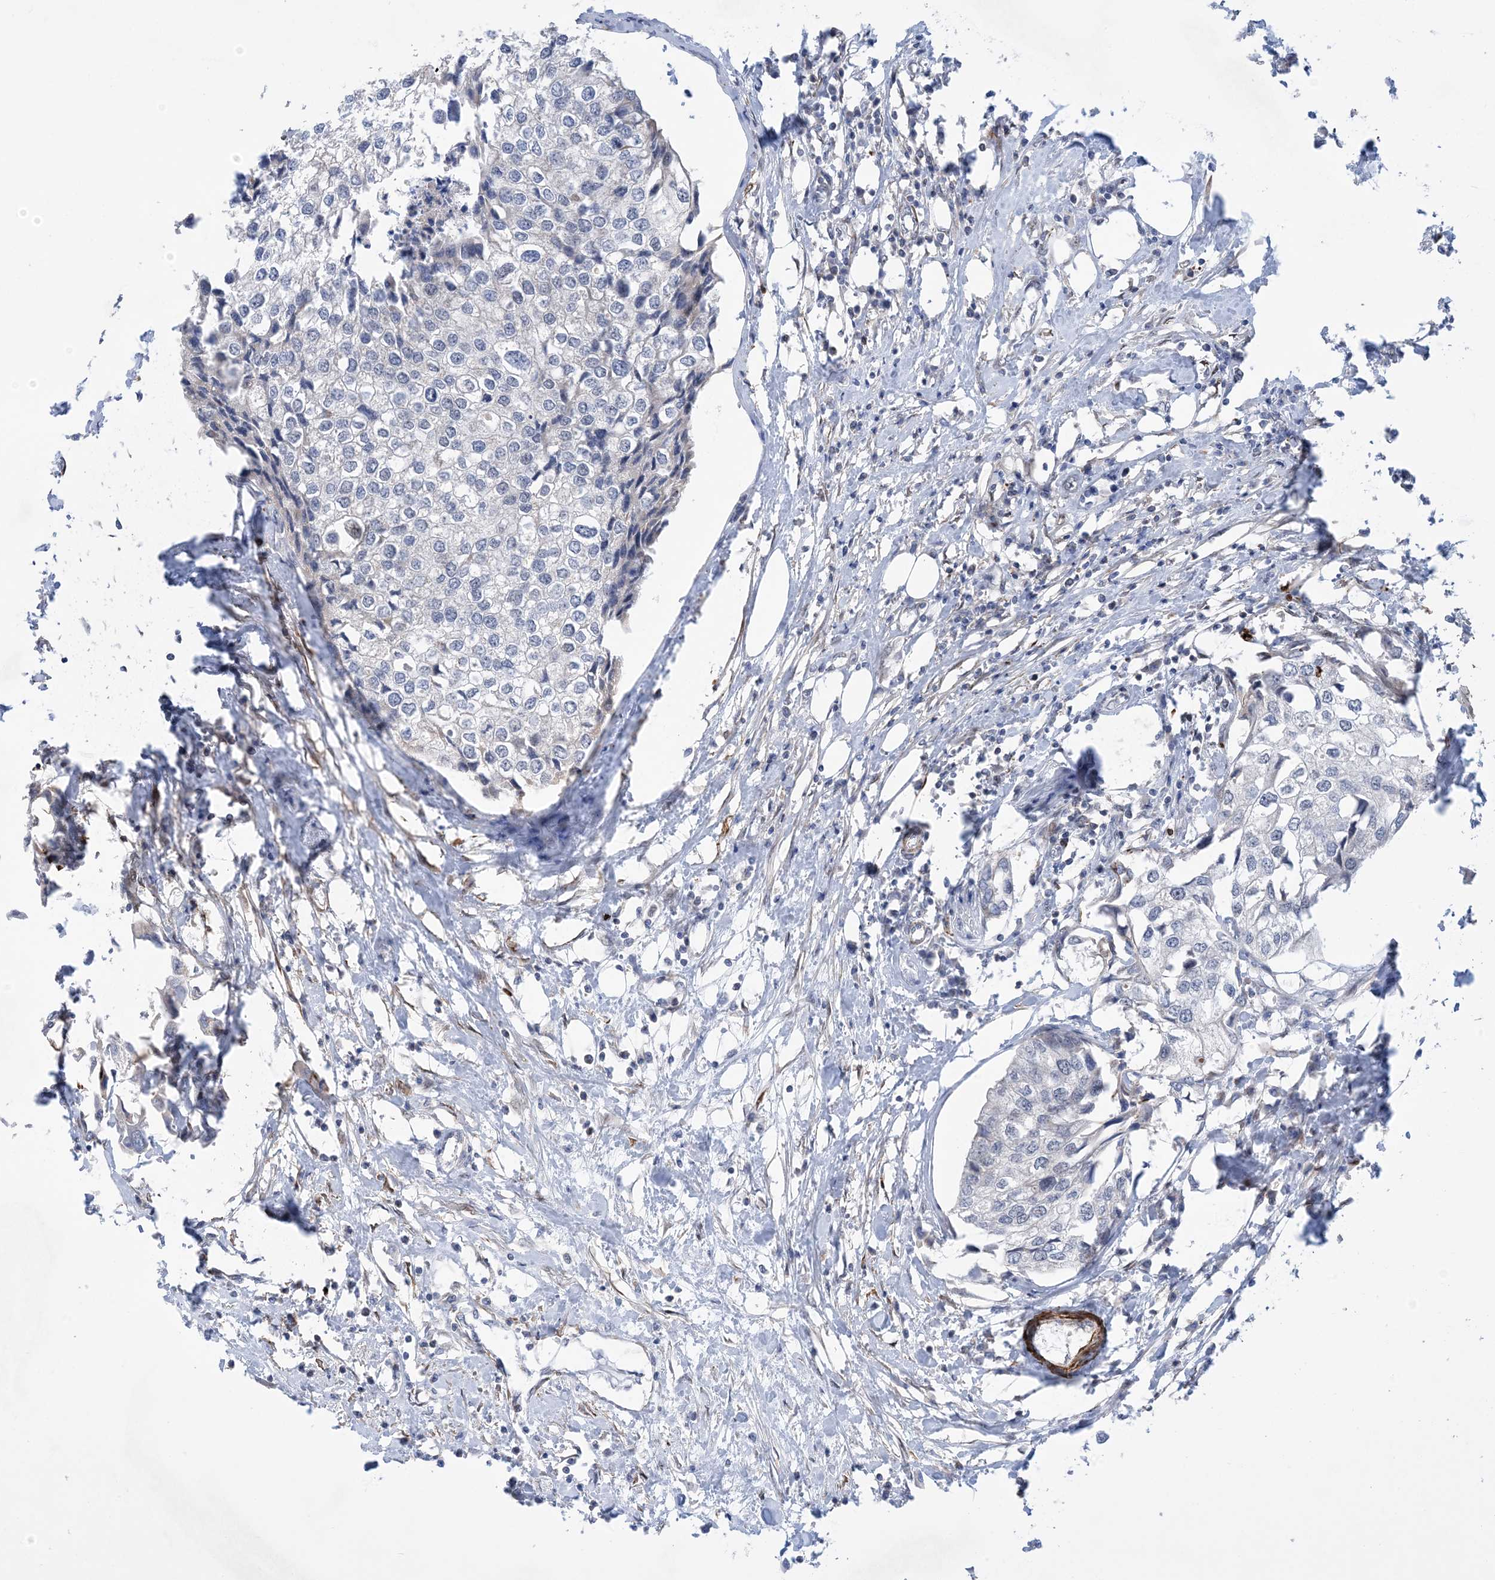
{"staining": {"intensity": "negative", "quantity": "none", "location": "none"}, "tissue": "urothelial cancer", "cell_type": "Tumor cells", "image_type": "cancer", "snomed": [{"axis": "morphology", "description": "Urothelial carcinoma, High grade"}, {"axis": "topography", "description": "Urinary bladder"}], "caption": "Urothelial carcinoma (high-grade) was stained to show a protein in brown. There is no significant positivity in tumor cells.", "gene": "ZNF8", "patient": {"sex": "male", "age": 64}}